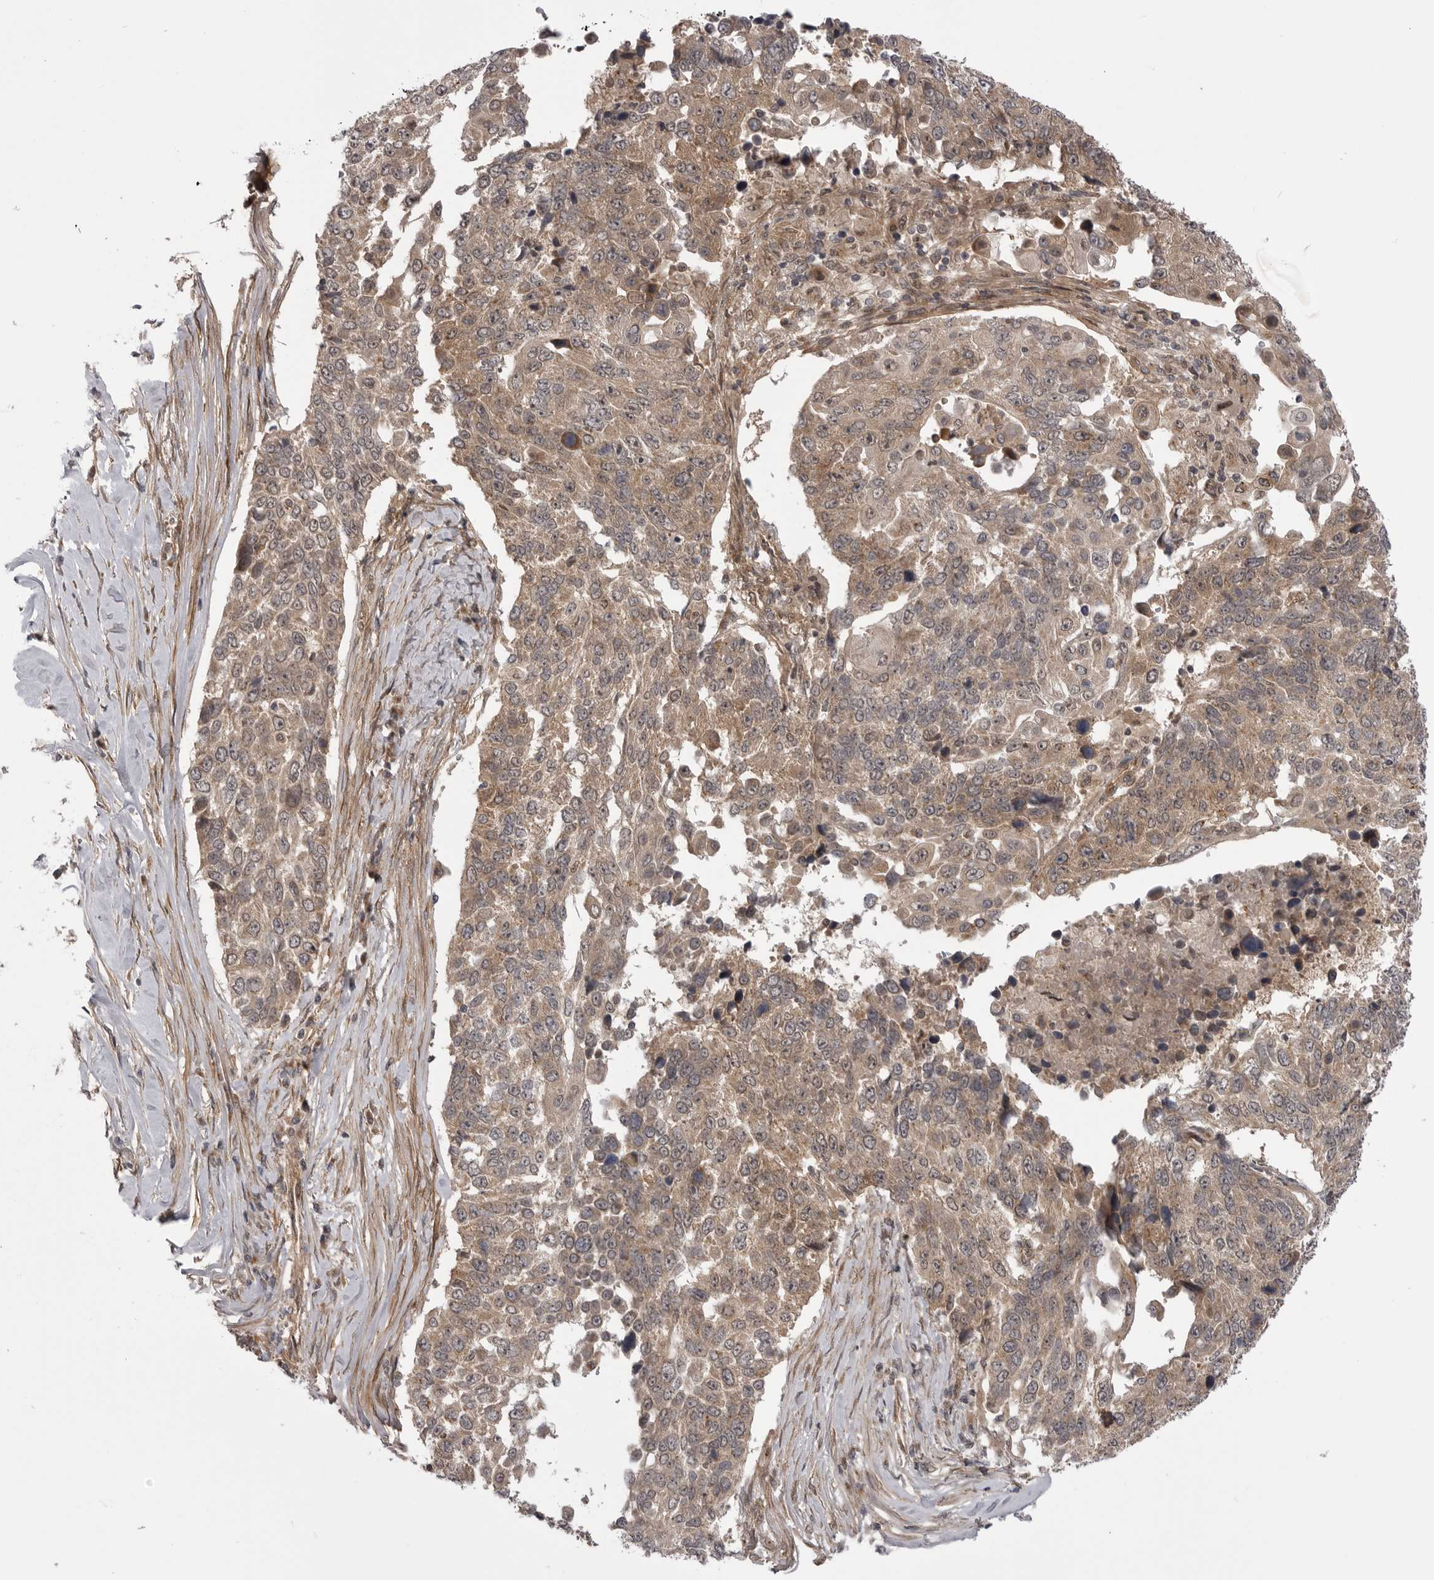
{"staining": {"intensity": "moderate", "quantity": ">75%", "location": "cytoplasmic/membranous"}, "tissue": "lung cancer", "cell_type": "Tumor cells", "image_type": "cancer", "snomed": [{"axis": "morphology", "description": "Squamous cell carcinoma, NOS"}, {"axis": "topography", "description": "Lung"}], "caption": "Immunohistochemistry (IHC) image of neoplastic tissue: human lung squamous cell carcinoma stained using immunohistochemistry shows medium levels of moderate protein expression localized specifically in the cytoplasmic/membranous of tumor cells, appearing as a cytoplasmic/membranous brown color.", "gene": "PDCL", "patient": {"sex": "male", "age": 66}}